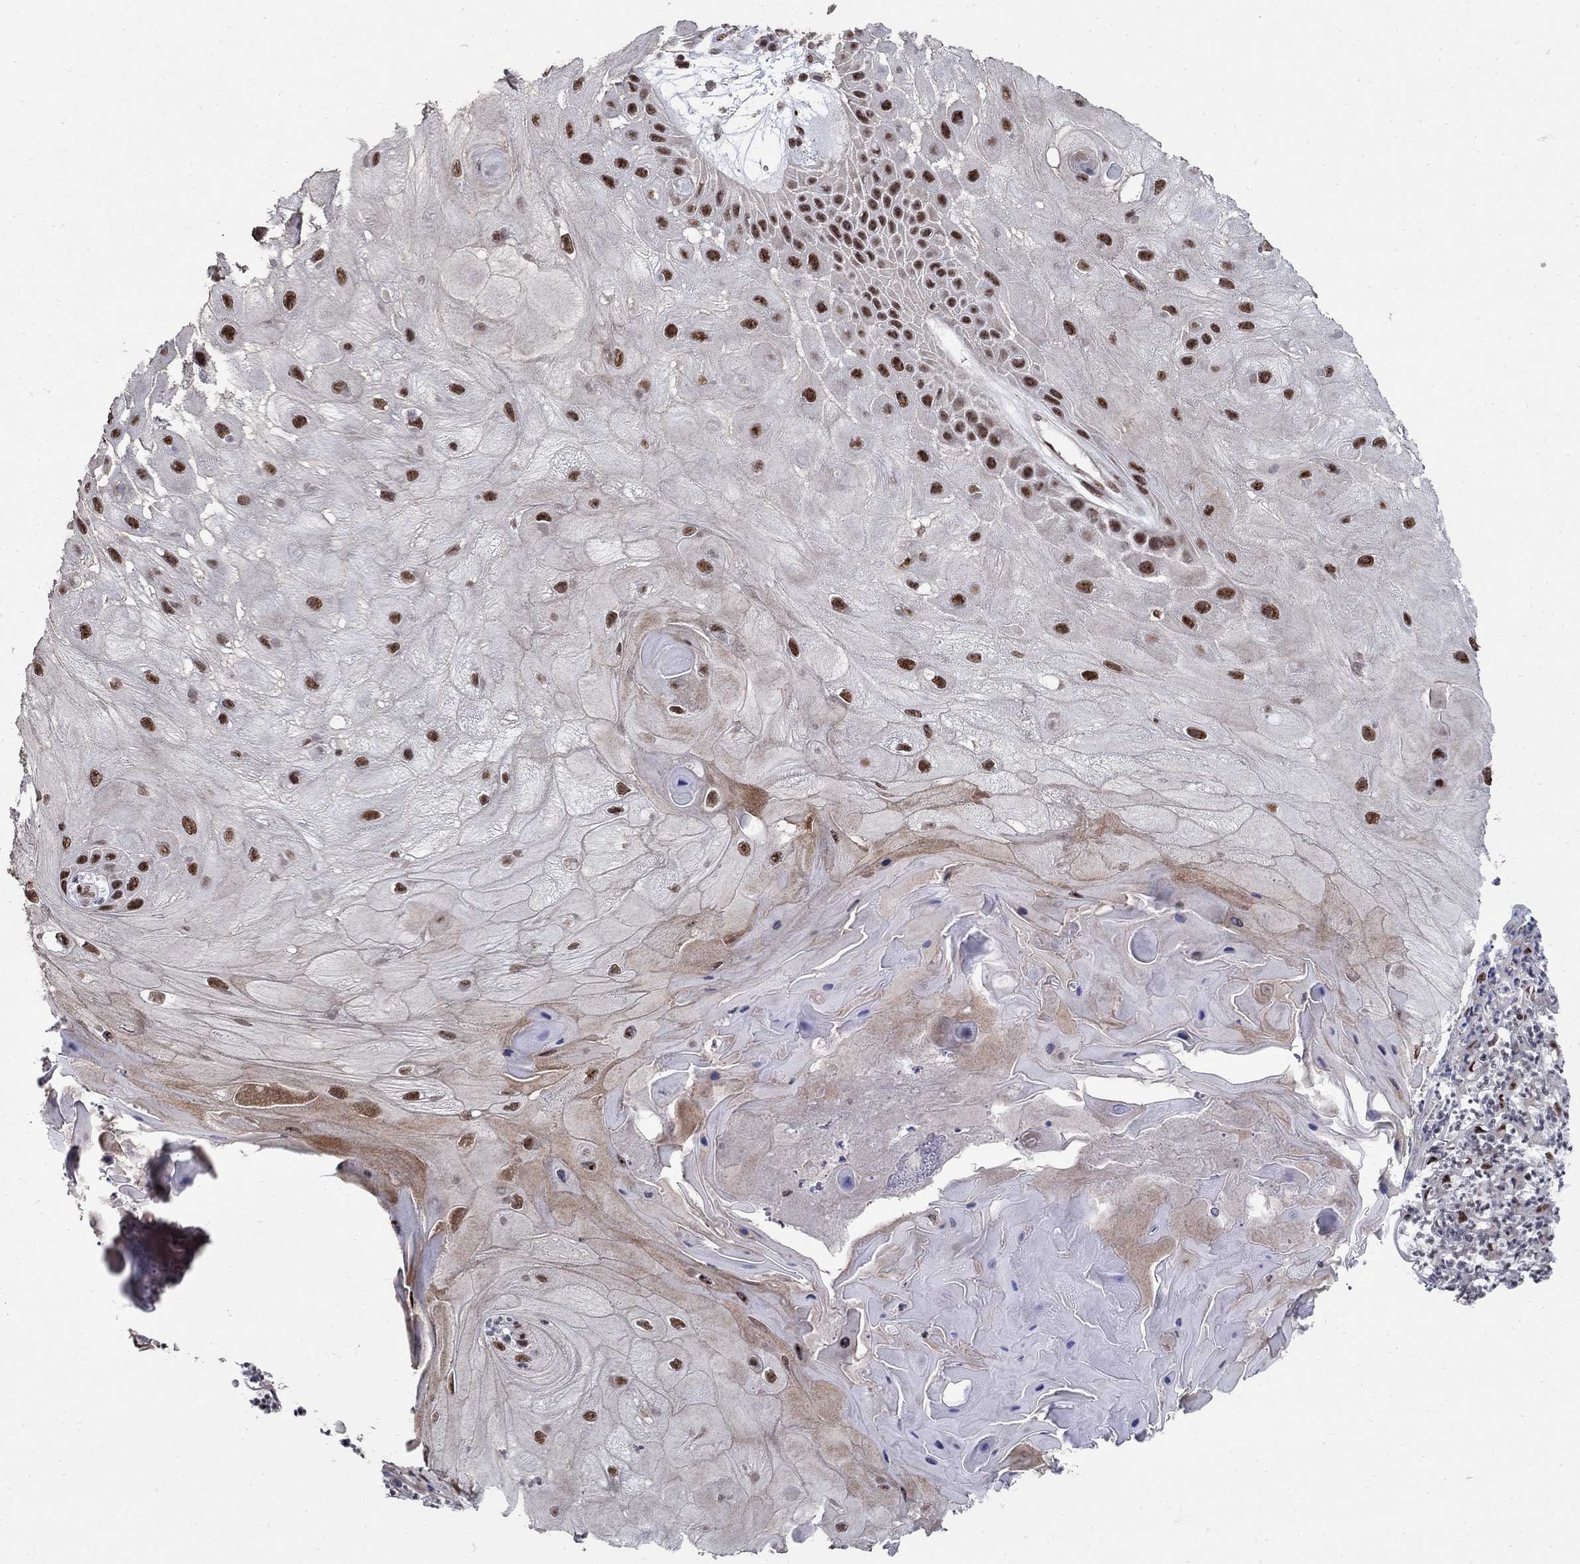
{"staining": {"intensity": "strong", "quantity": ">75%", "location": "nuclear"}, "tissue": "skin cancer", "cell_type": "Tumor cells", "image_type": "cancer", "snomed": [{"axis": "morphology", "description": "Normal tissue, NOS"}, {"axis": "morphology", "description": "Squamous cell carcinoma, NOS"}, {"axis": "topography", "description": "Skin"}], "caption": "IHC of human skin cancer displays high levels of strong nuclear staining in about >75% of tumor cells.", "gene": "PNISR", "patient": {"sex": "male", "age": 79}}